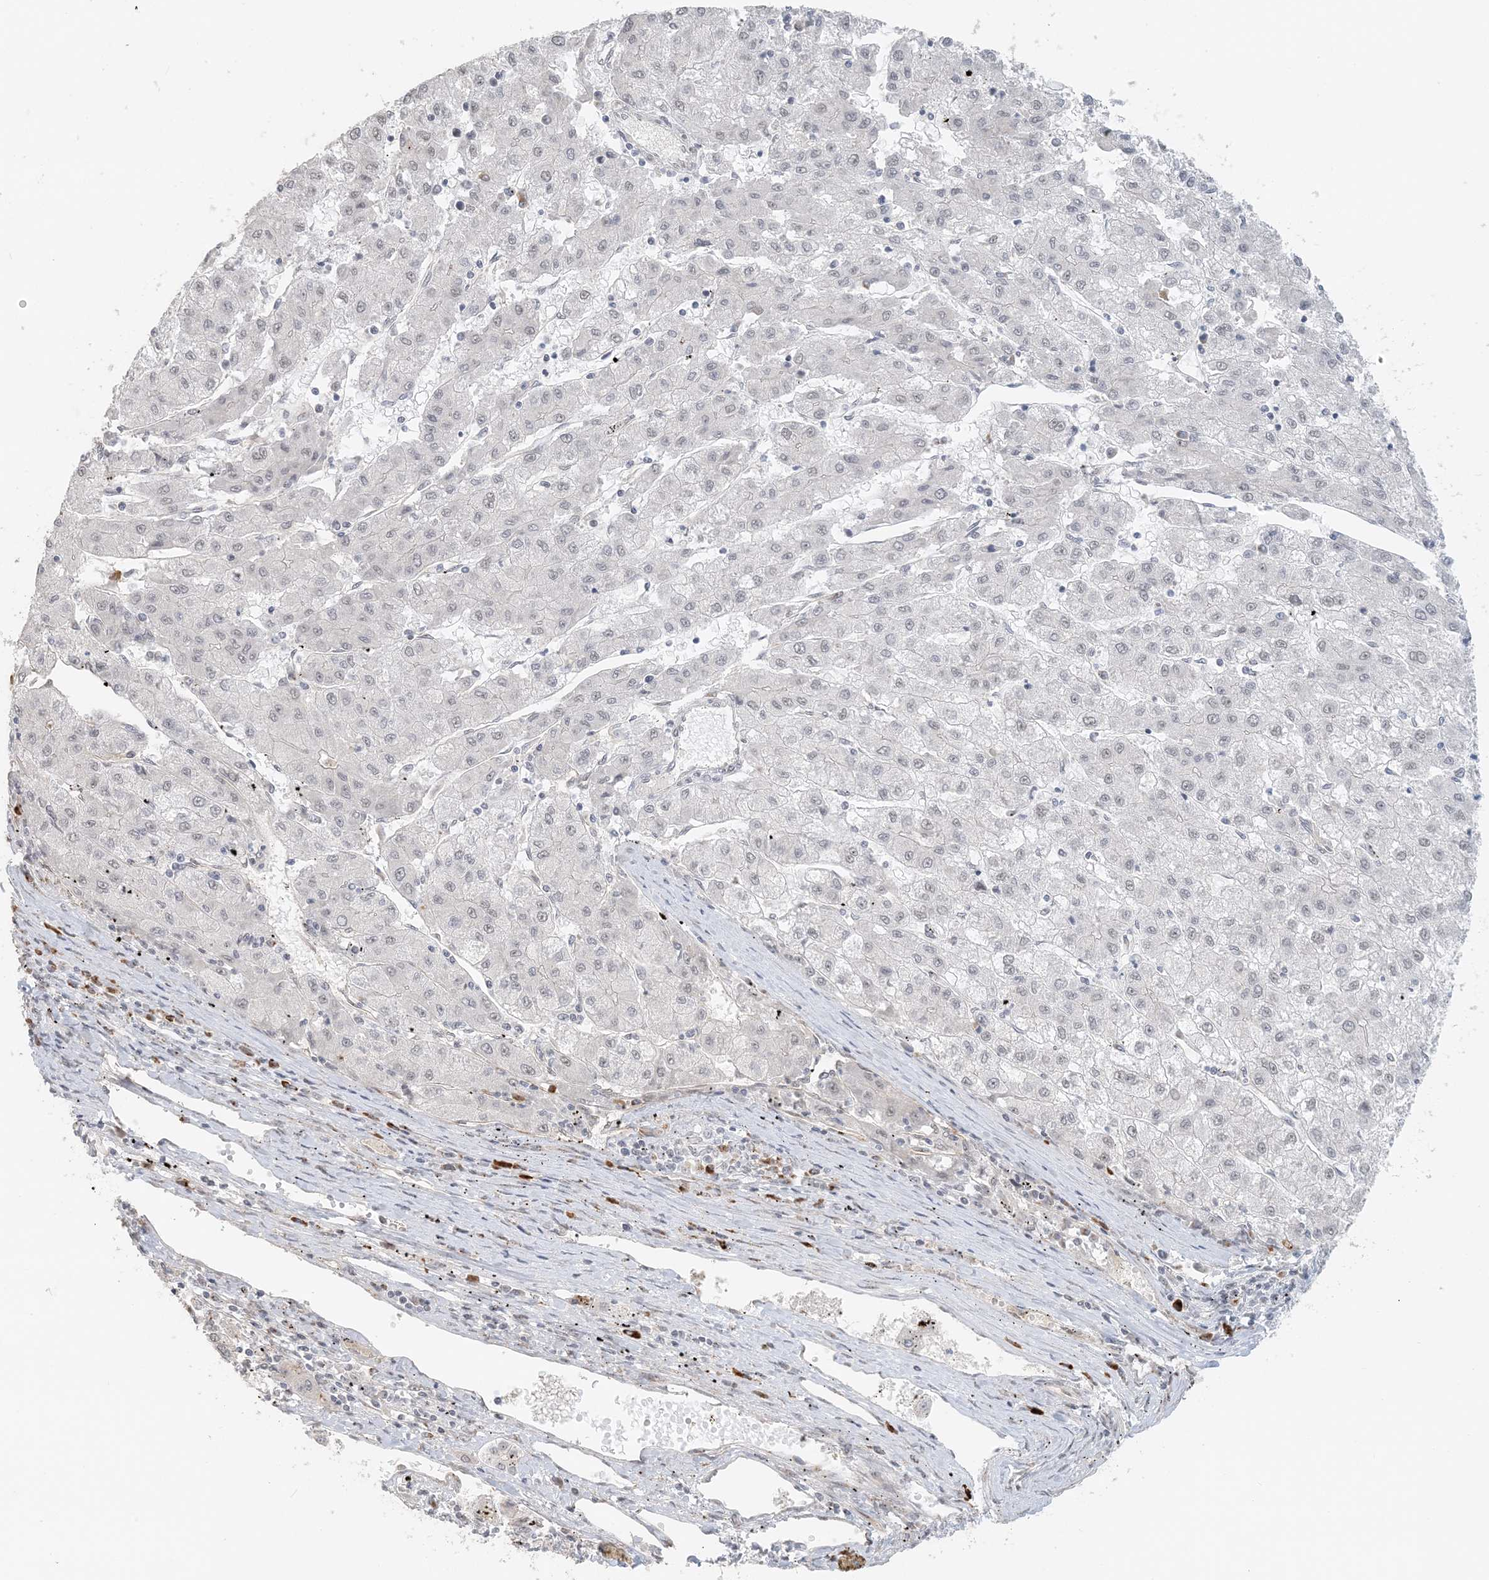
{"staining": {"intensity": "weak", "quantity": "<25%", "location": "nuclear"}, "tissue": "liver cancer", "cell_type": "Tumor cells", "image_type": "cancer", "snomed": [{"axis": "morphology", "description": "Carcinoma, Hepatocellular, NOS"}, {"axis": "topography", "description": "Liver"}], "caption": "DAB immunohistochemical staining of human liver hepatocellular carcinoma exhibits no significant staining in tumor cells.", "gene": "ZCCHC4", "patient": {"sex": "male", "age": 72}}